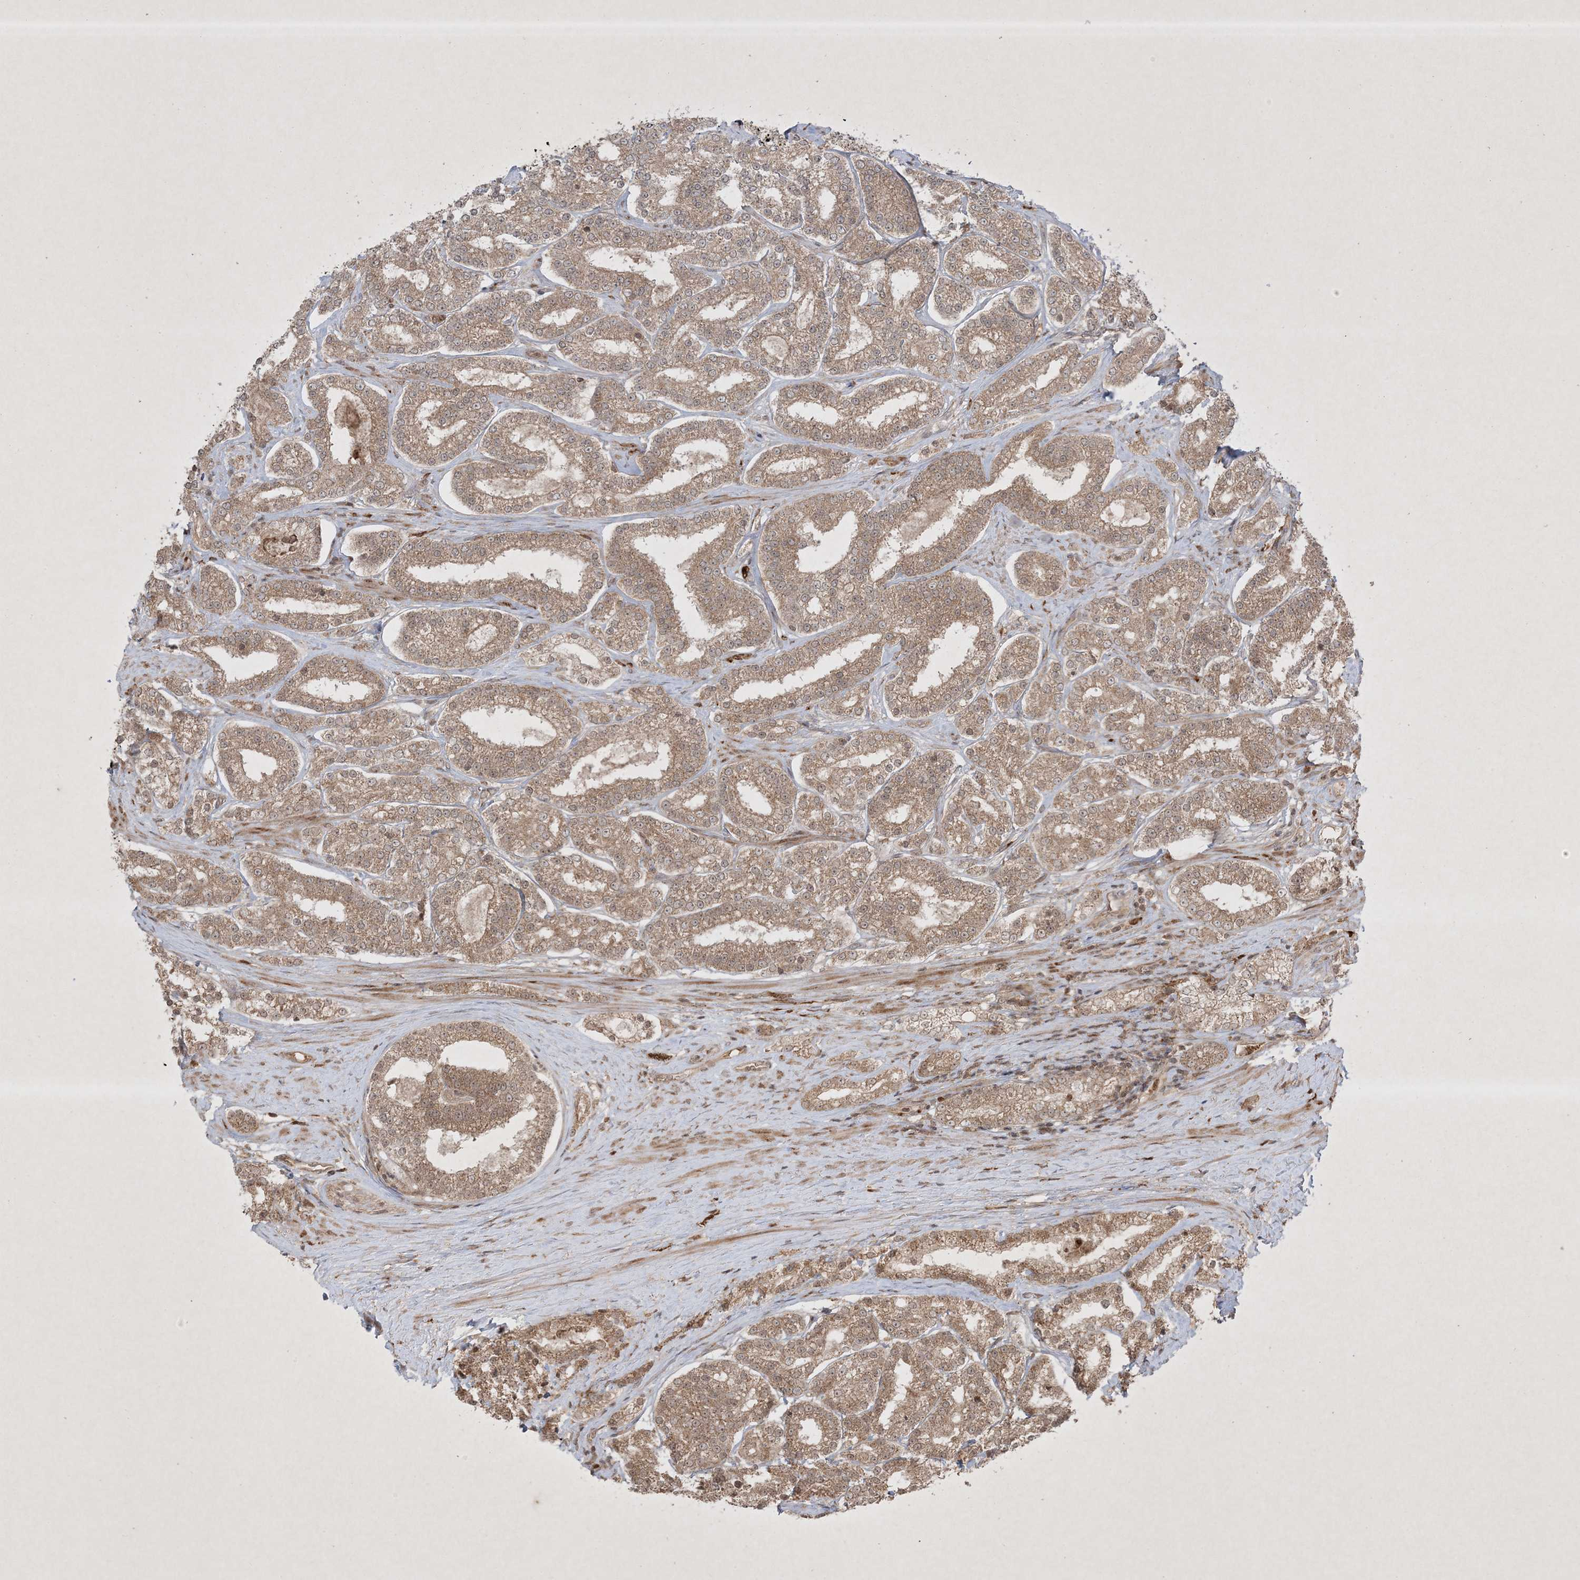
{"staining": {"intensity": "weak", "quantity": ">75%", "location": "cytoplasmic/membranous"}, "tissue": "prostate cancer", "cell_type": "Tumor cells", "image_type": "cancer", "snomed": [{"axis": "morphology", "description": "Normal tissue, NOS"}, {"axis": "morphology", "description": "Adenocarcinoma, High grade"}, {"axis": "topography", "description": "Prostate"}], "caption": "Immunohistochemistry (IHC) (DAB (3,3'-diaminobenzidine)) staining of prostate adenocarcinoma (high-grade) shows weak cytoplasmic/membranous protein positivity in about >75% of tumor cells.", "gene": "PTK6", "patient": {"sex": "male", "age": 83}}